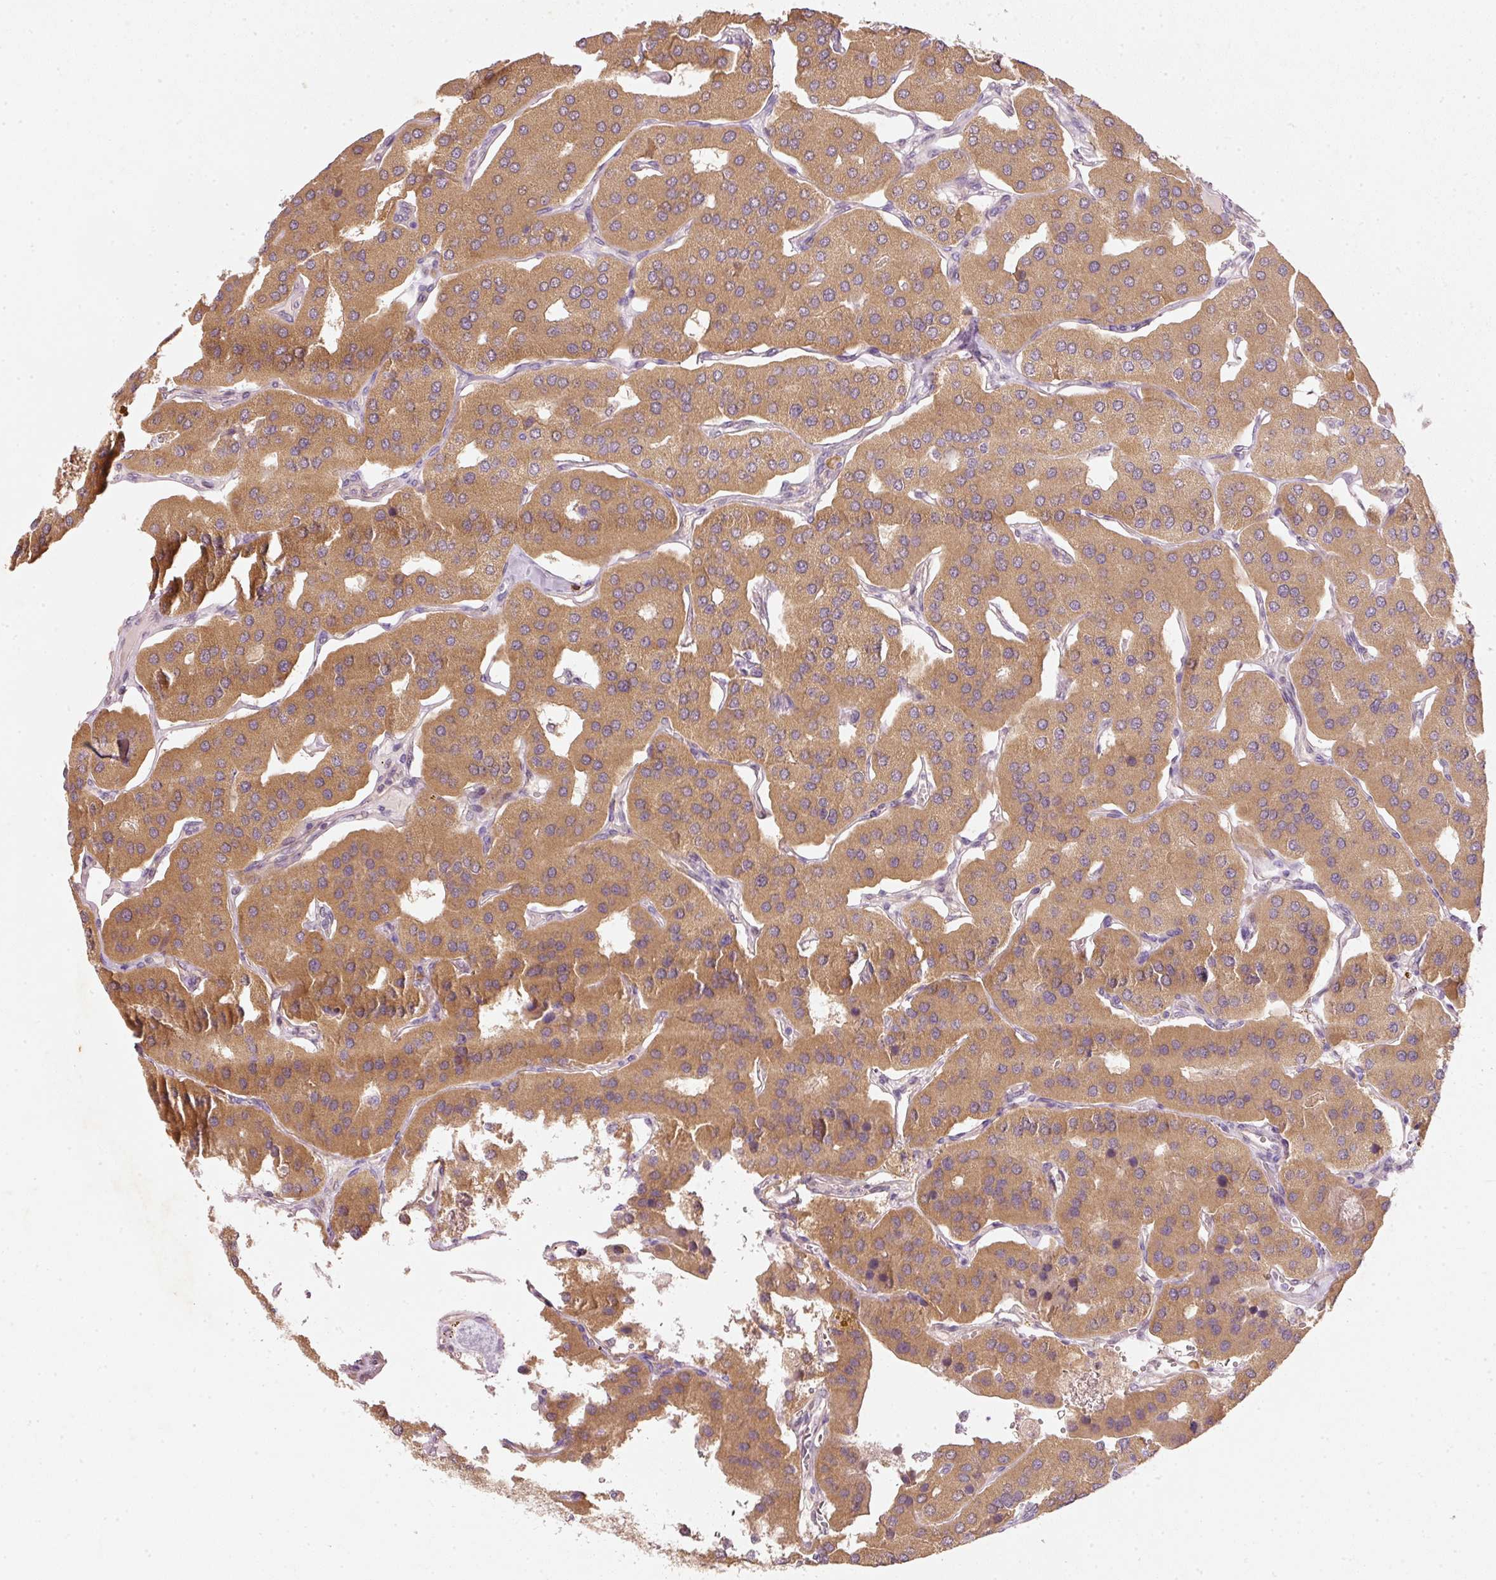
{"staining": {"intensity": "moderate", "quantity": ">75%", "location": "cytoplasmic/membranous"}, "tissue": "parathyroid gland", "cell_type": "Glandular cells", "image_type": "normal", "snomed": [{"axis": "morphology", "description": "Normal tissue, NOS"}, {"axis": "morphology", "description": "Adenoma, NOS"}, {"axis": "topography", "description": "Parathyroid gland"}], "caption": "The image reveals a brown stain indicating the presence of a protein in the cytoplasmic/membranous of glandular cells in parathyroid gland. Nuclei are stained in blue.", "gene": "RGL2", "patient": {"sex": "female", "age": 86}}